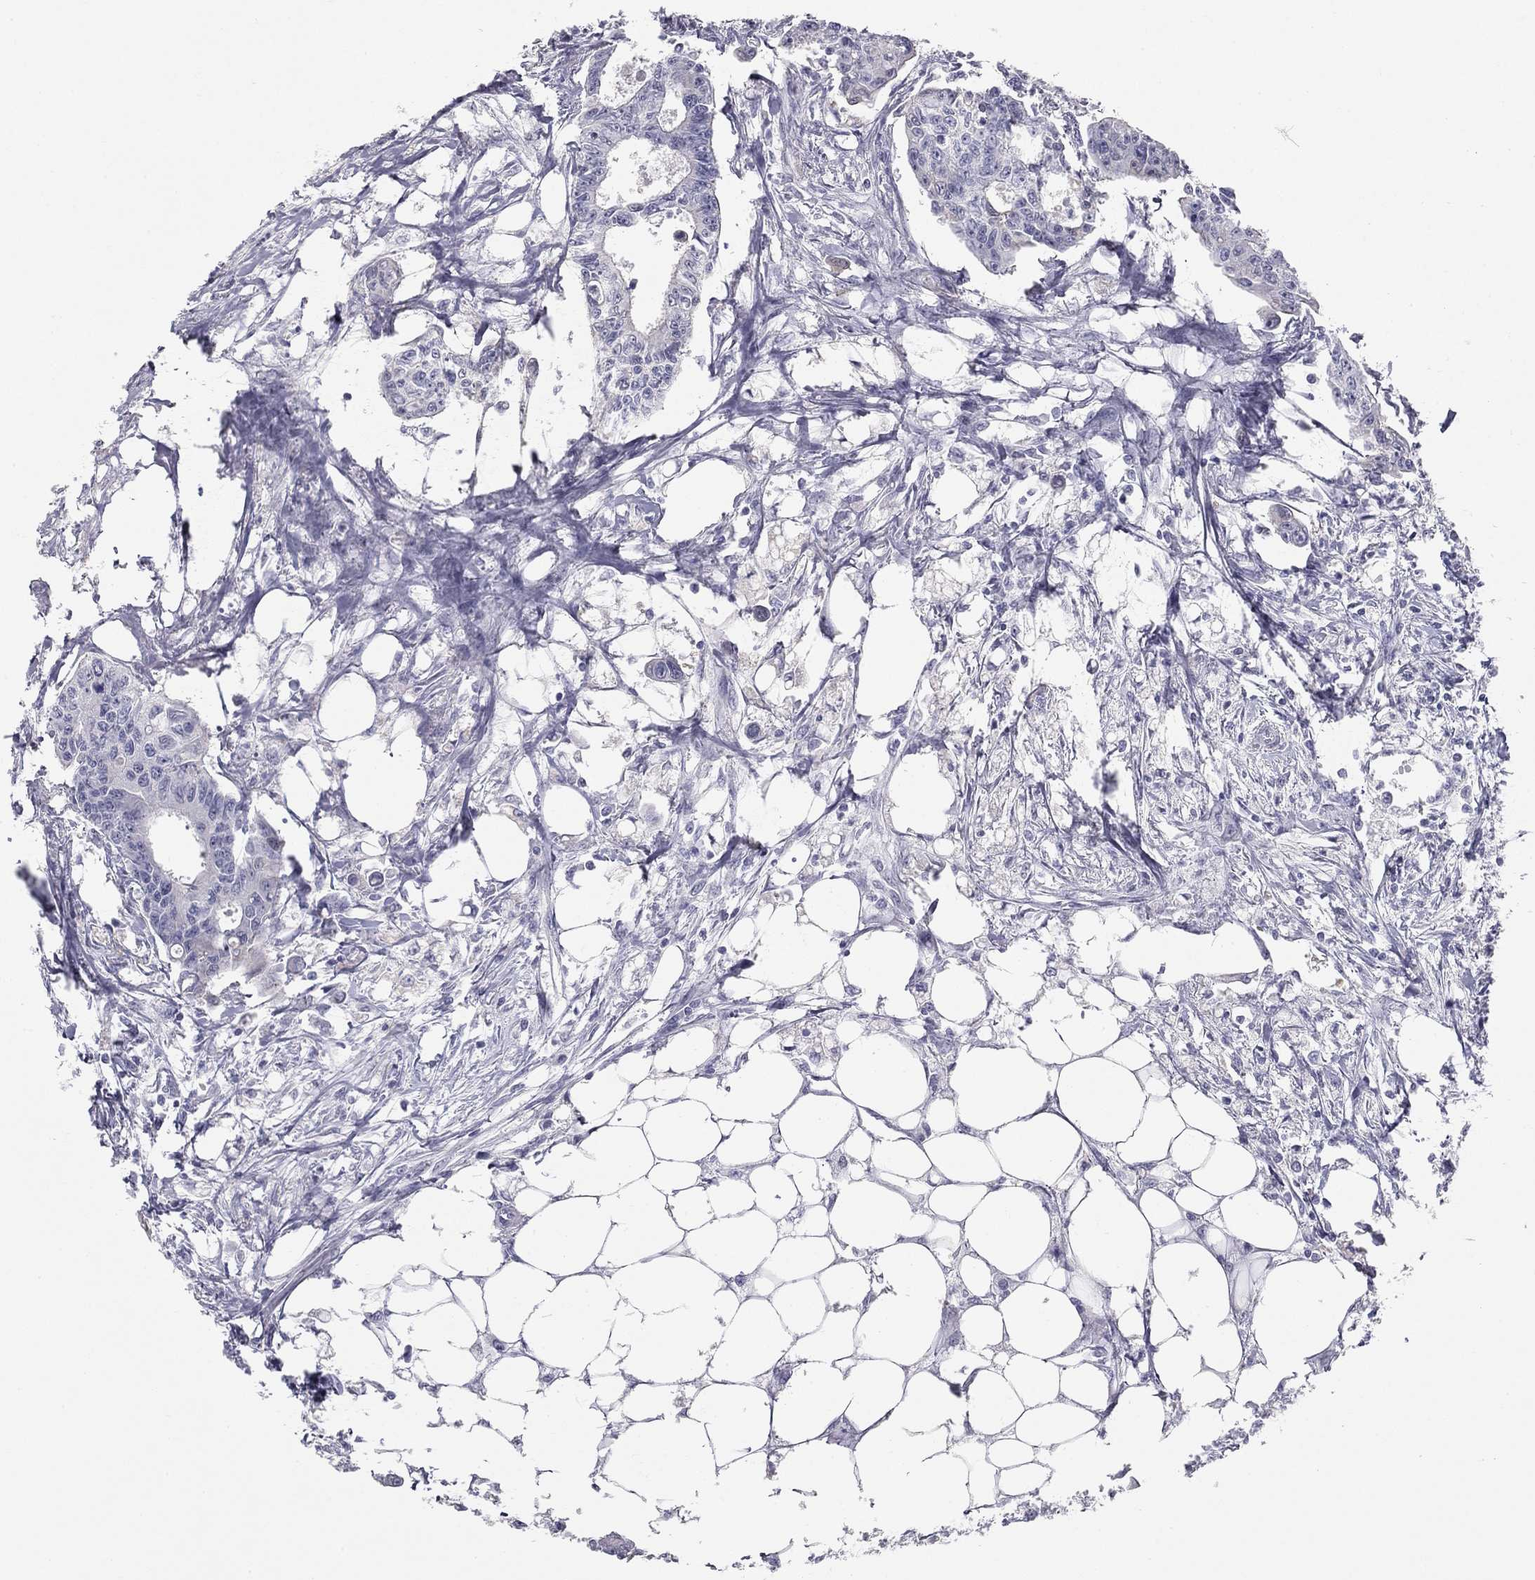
{"staining": {"intensity": "moderate", "quantity": "<25%", "location": "cytoplasmic/membranous"}, "tissue": "colorectal cancer", "cell_type": "Tumor cells", "image_type": "cancer", "snomed": [{"axis": "morphology", "description": "Adenocarcinoma, NOS"}, {"axis": "topography", "description": "Colon"}], "caption": "An IHC photomicrograph of tumor tissue is shown. Protein staining in brown highlights moderate cytoplasmic/membranous positivity in colorectal cancer within tumor cells. Using DAB (brown) and hematoxylin (blue) stains, captured at high magnification using brightfield microscopy.", "gene": "SULT2B1", "patient": {"sex": "male", "age": 70}}